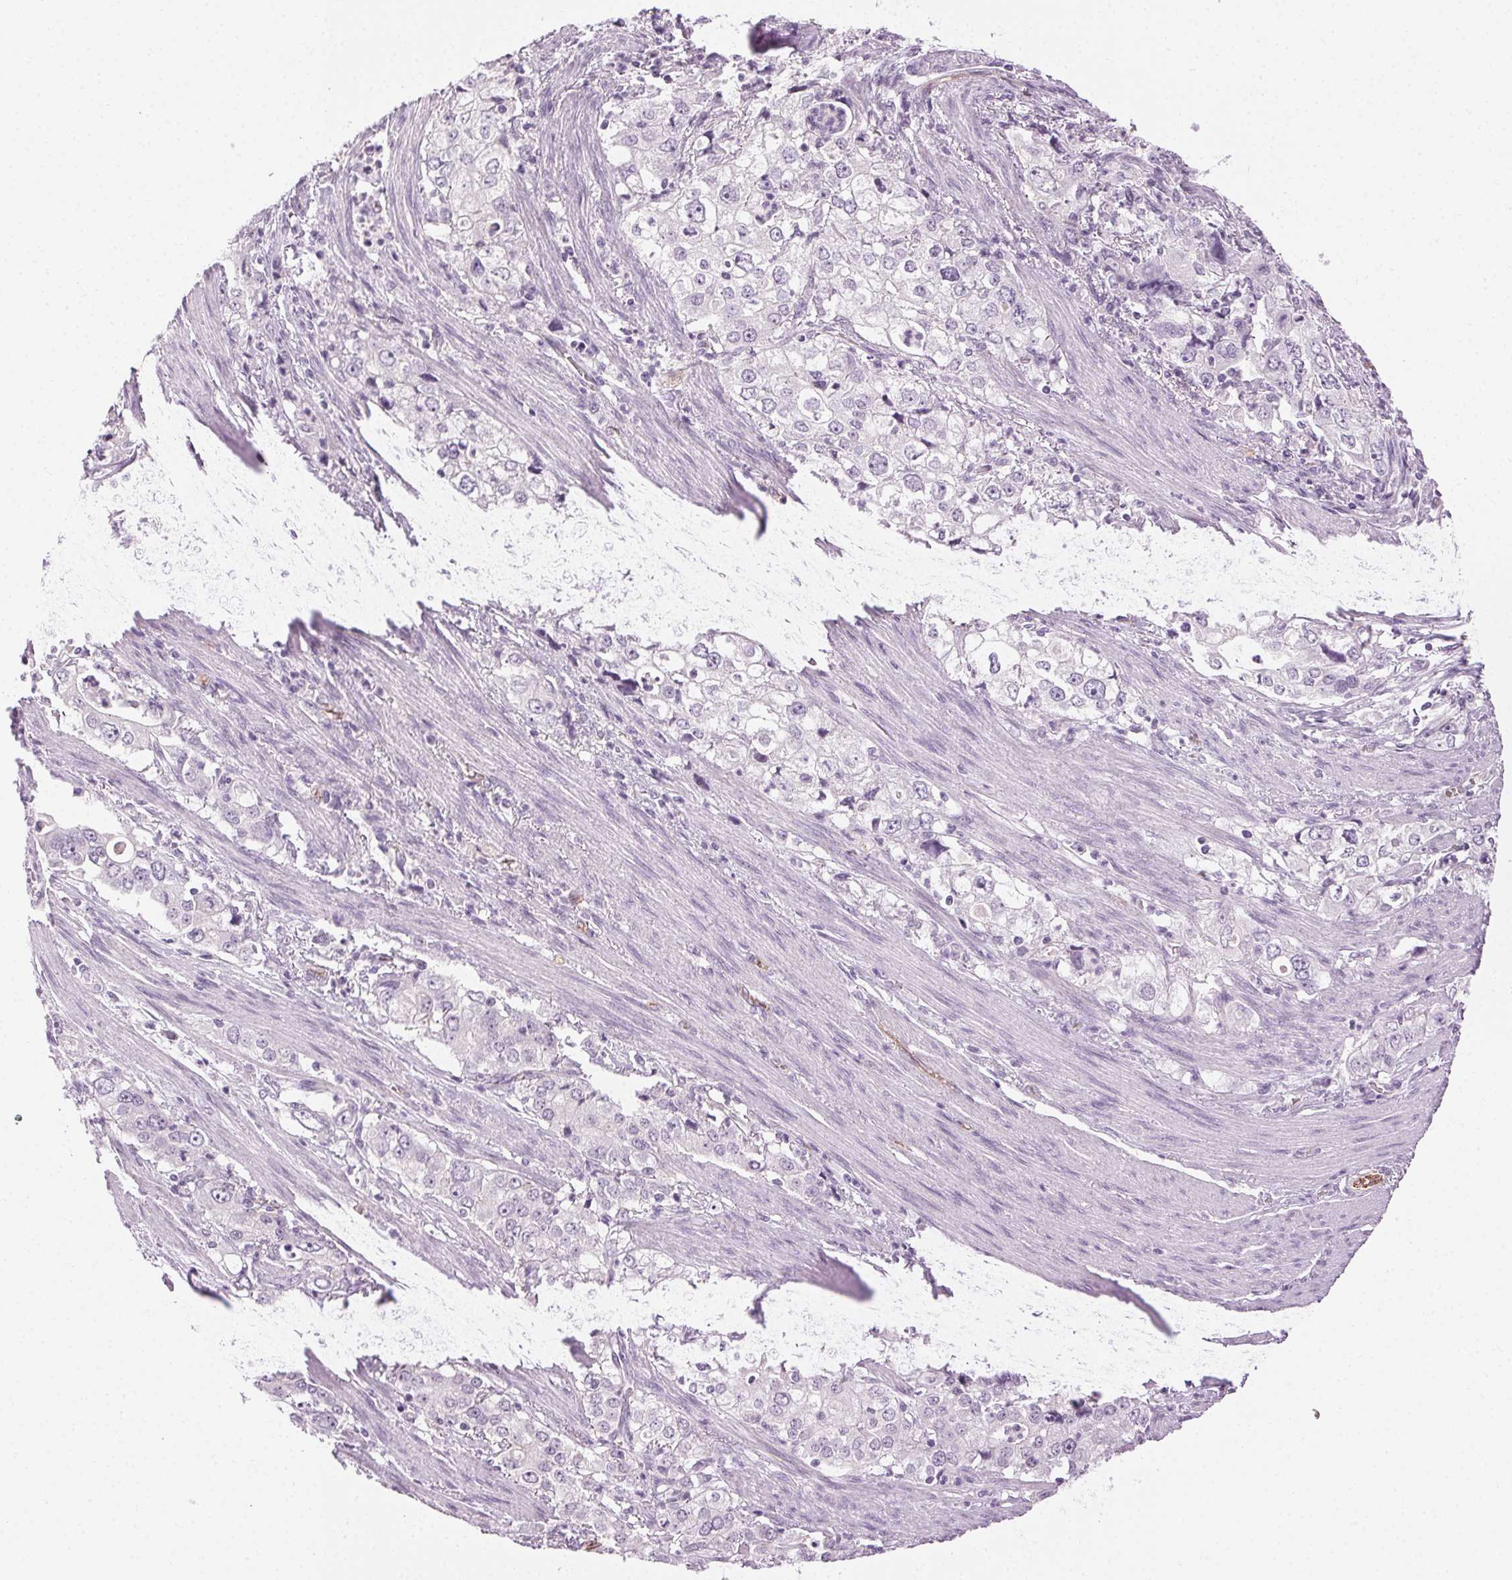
{"staining": {"intensity": "negative", "quantity": "none", "location": "none"}, "tissue": "stomach cancer", "cell_type": "Tumor cells", "image_type": "cancer", "snomed": [{"axis": "morphology", "description": "Adenocarcinoma, NOS"}, {"axis": "topography", "description": "Stomach, upper"}], "caption": "DAB immunohistochemical staining of human stomach adenocarcinoma demonstrates no significant positivity in tumor cells.", "gene": "AIF1L", "patient": {"sex": "male", "age": 75}}